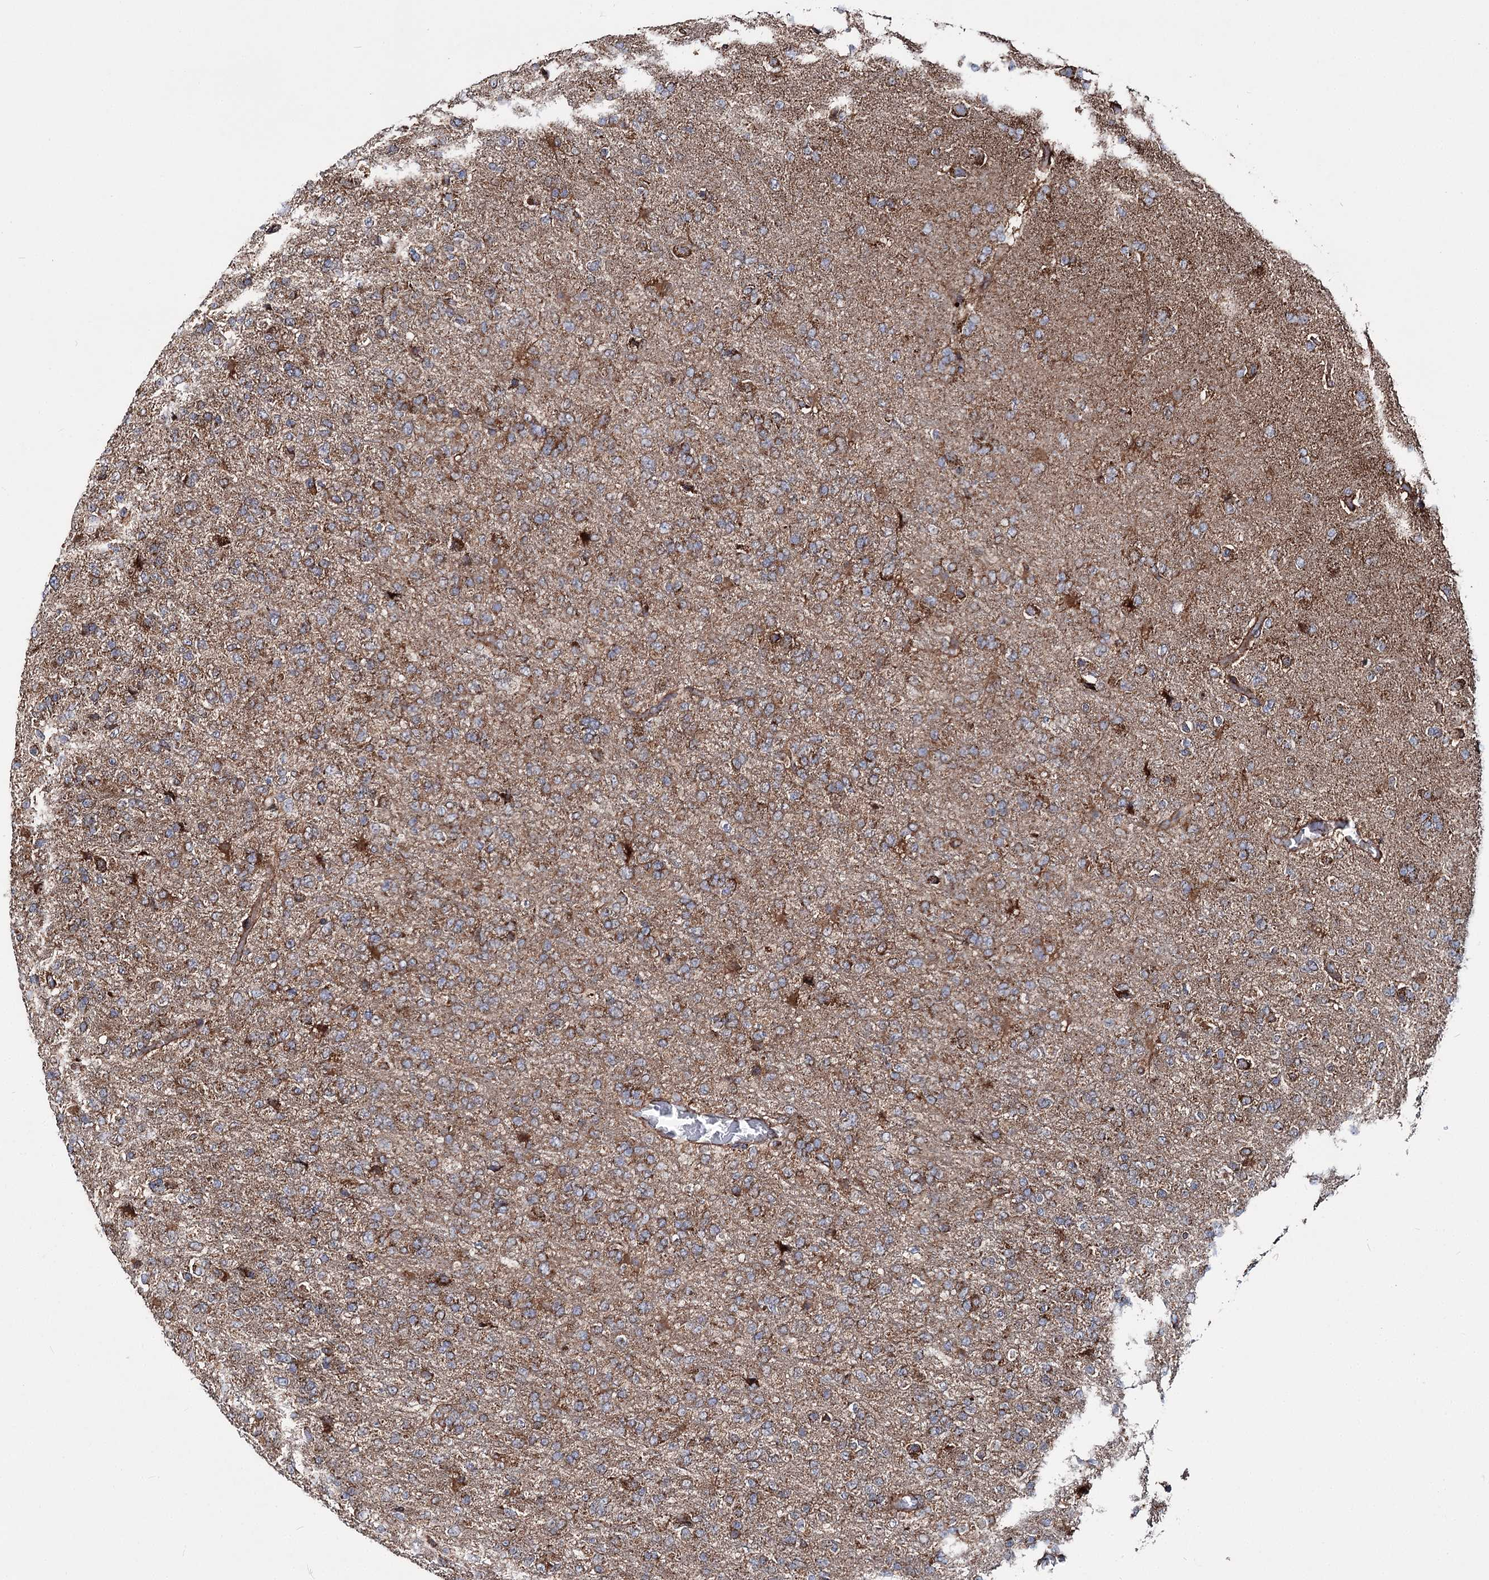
{"staining": {"intensity": "moderate", "quantity": "25%-75%", "location": "cytoplasmic/membranous"}, "tissue": "glioma", "cell_type": "Tumor cells", "image_type": "cancer", "snomed": [{"axis": "morphology", "description": "Glioma, malignant, High grade"}, {"axis": "topography", "description": "Brain"}], "caption": "A histopathology image showing moderate cytoplasmic/membranous expression in about 25%-75% of tumor cells in malignant glioma (high-grade), as visualized by brown immunohistochemical staining.", "gene": "MSANTD2", "patient": {"sex": "female", "age": 74}}